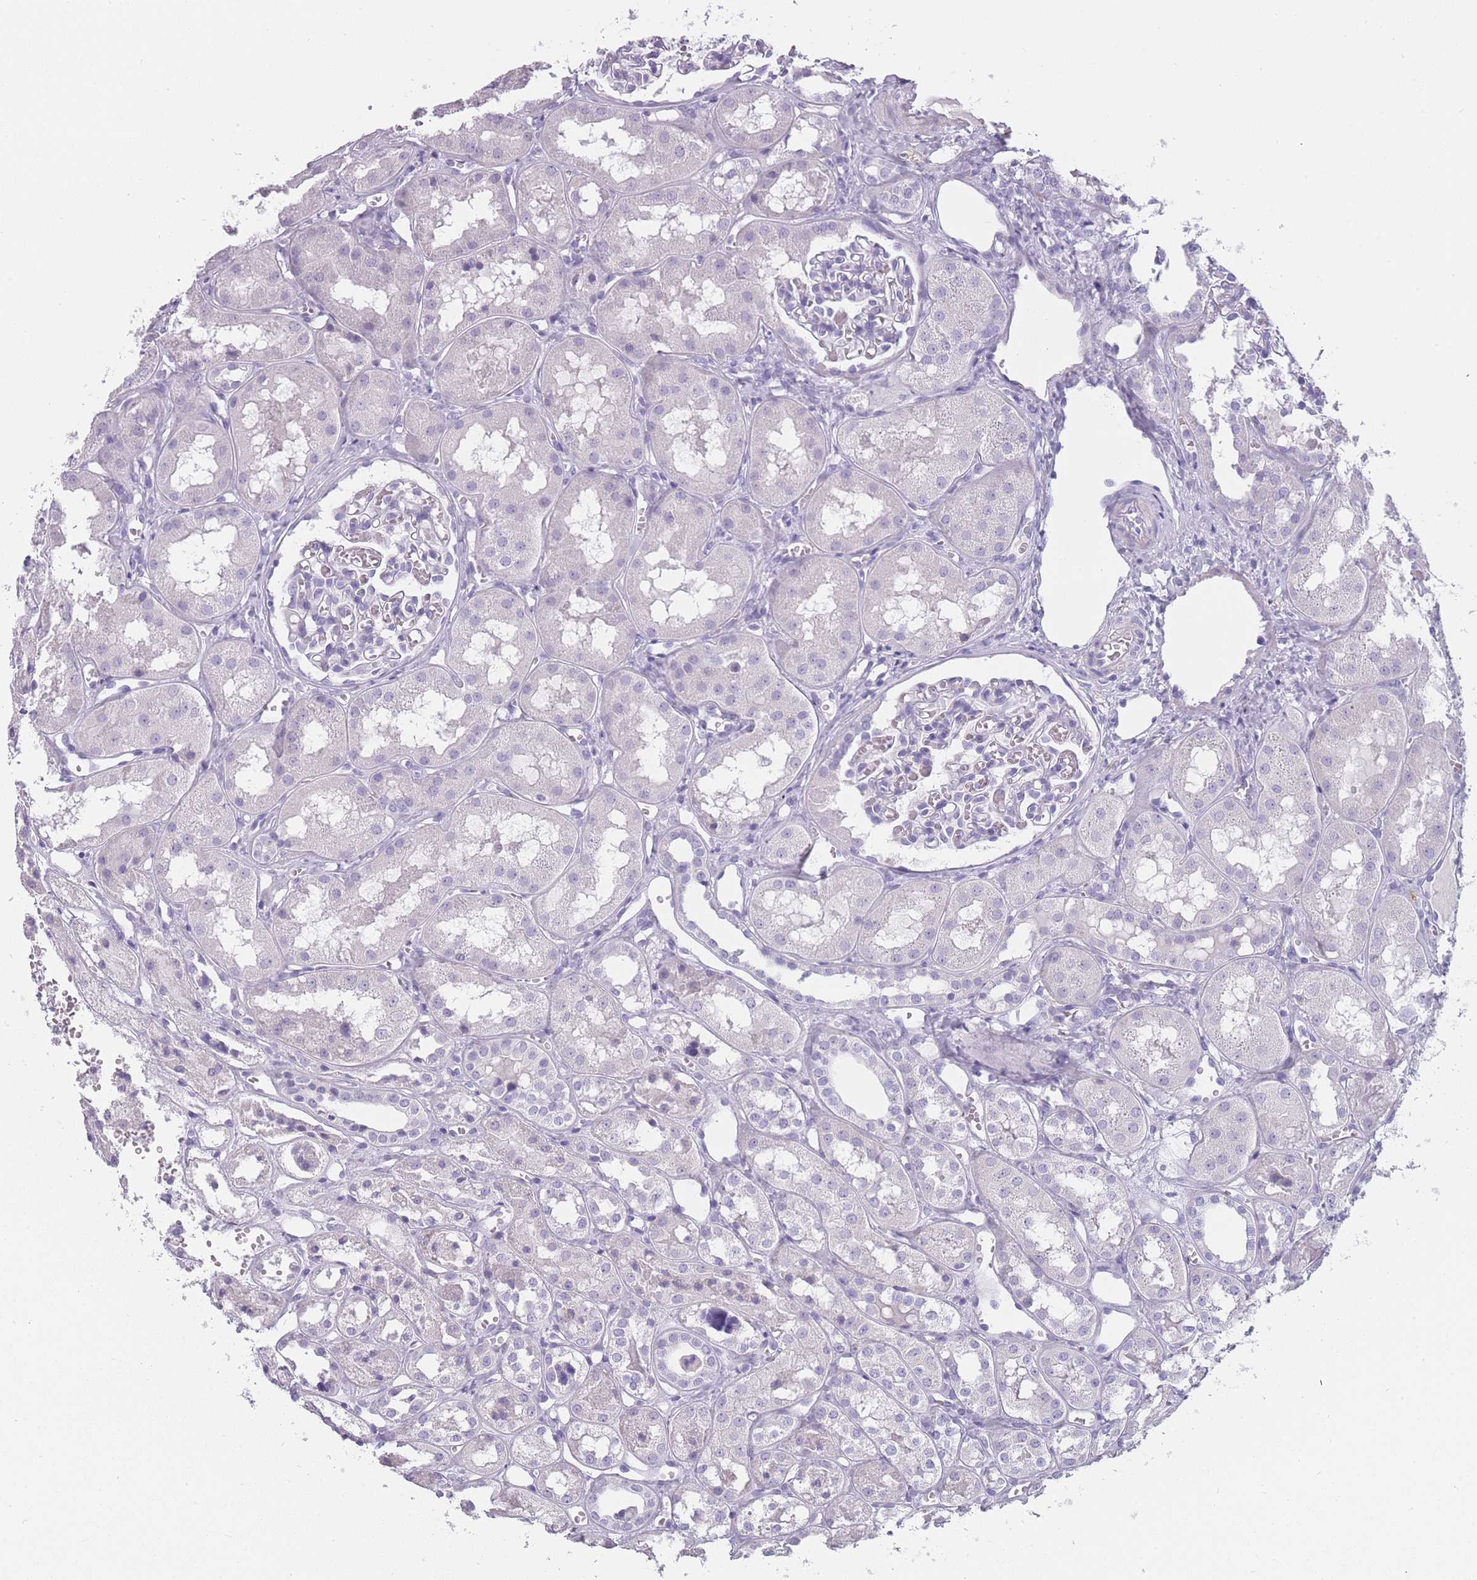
{"staining": {"intensity": "negative", "quantity": "none", "location": "none"}, "tissue": "kidney", "cell_type": "Cells in glomeruli", "image_type": "normal", "snomed": [{"axis": "morphology", "description": "Normal tissue, NOS"}, {"axis": "topography", "description": "Kidney"}], "caption": "Protein analysis of unremarkable kidney exhibits no significant staining in cells in glomeruli.", "gene": "PPFIA3", "patient": {"sex": "male", "age": 16}}